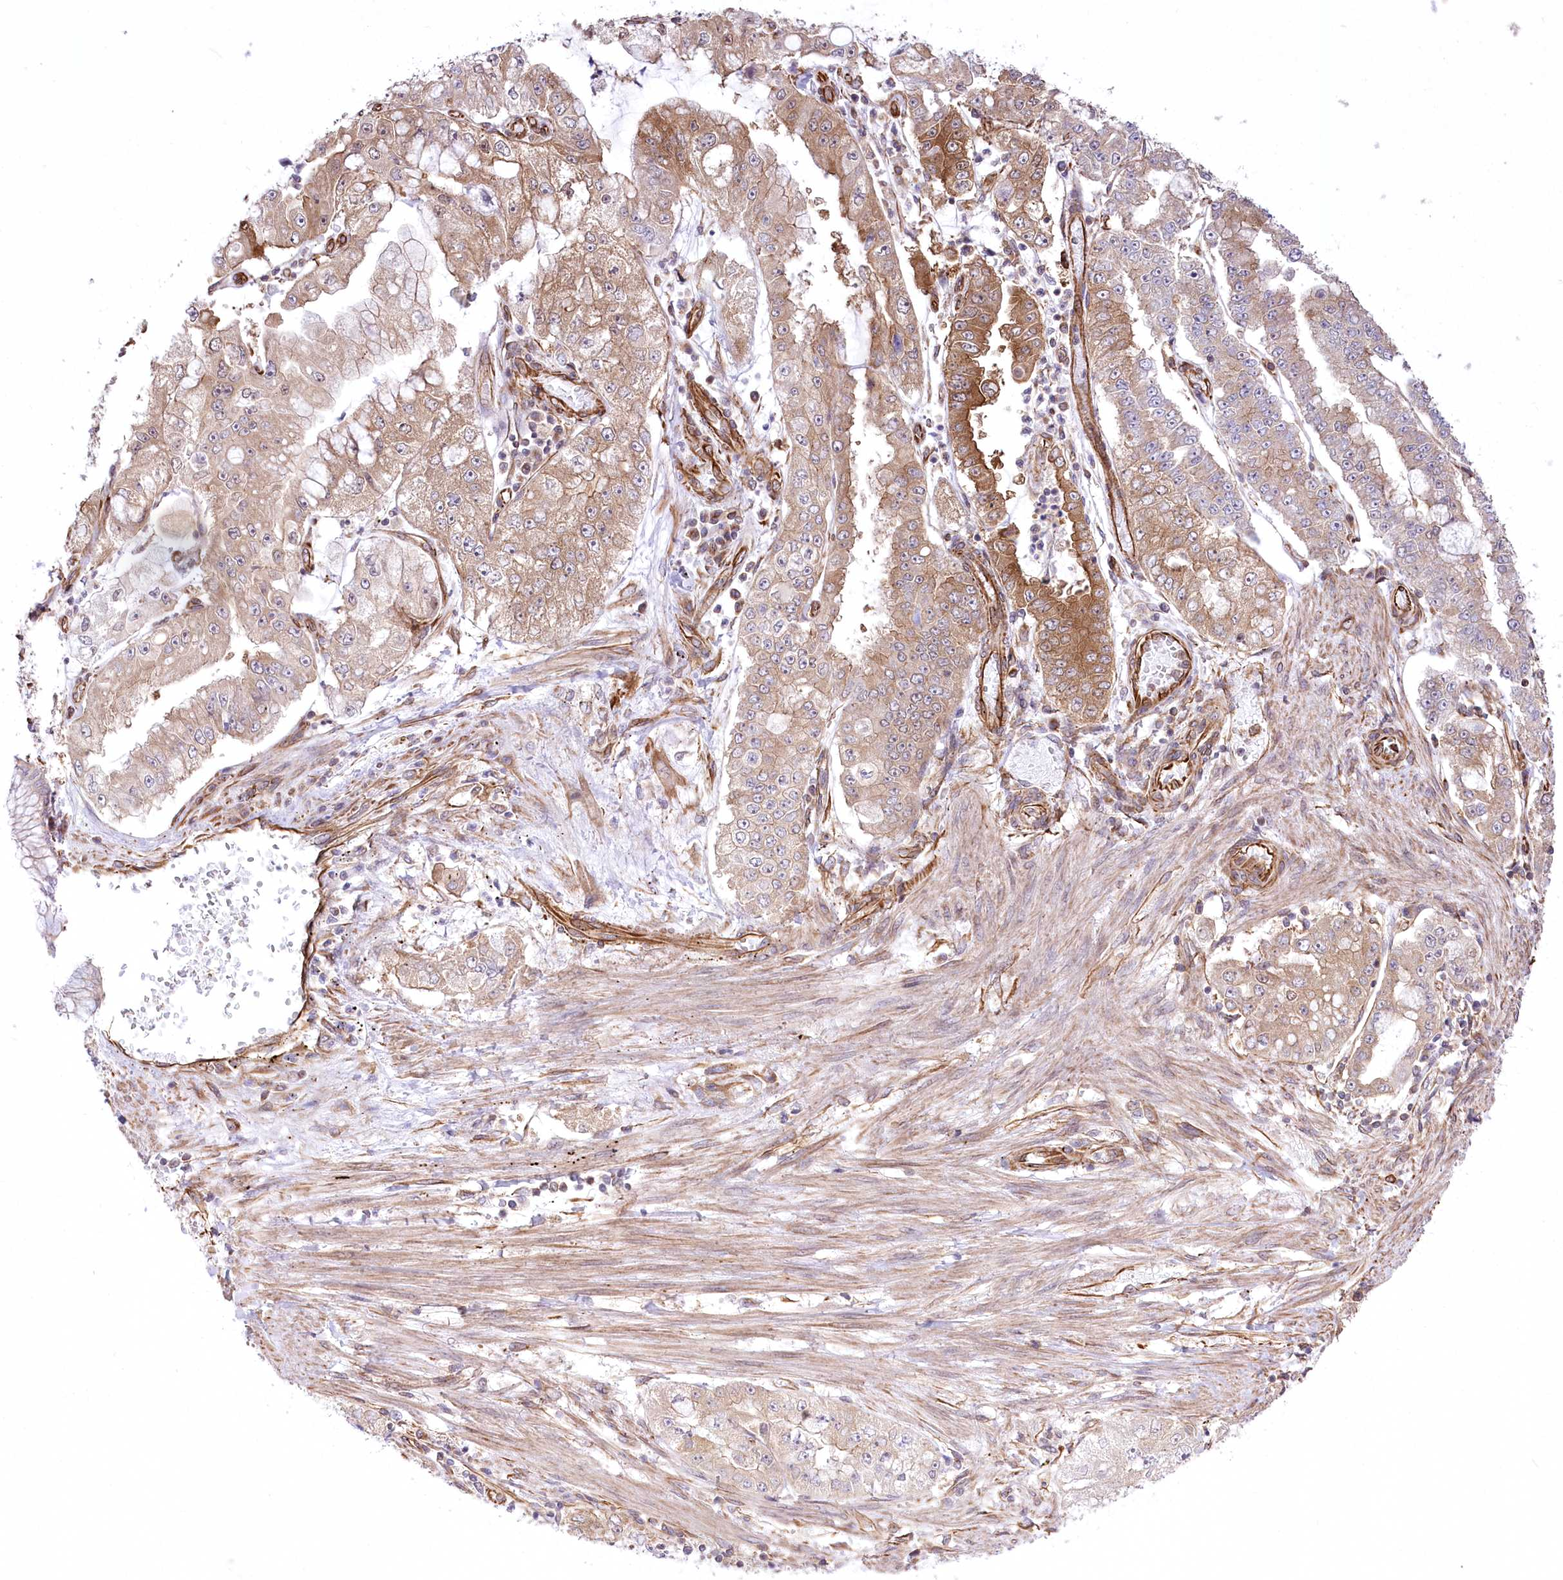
{"staining": {"intensity": "moderate", "quantity": "25%-75%", "location": "cytoplasmic/membranous"}, "tissue": "stomach cancer", "cell_type": "Tumor cells", "image_type": "cancer", "snomed": [{"axis": "morphology", "description": "Adenocarcinoma, NOS"}, {"axis": "topography", "description": "Stomach"}], "caption": "A micrograph of stomach cancer (adenocarcinoma) stained for a protein shows moderate cytoplasmic/membranous brown staining in tumor cells.", "gene": "TTC1", "patient": {"sex": "male", "age": 76}}